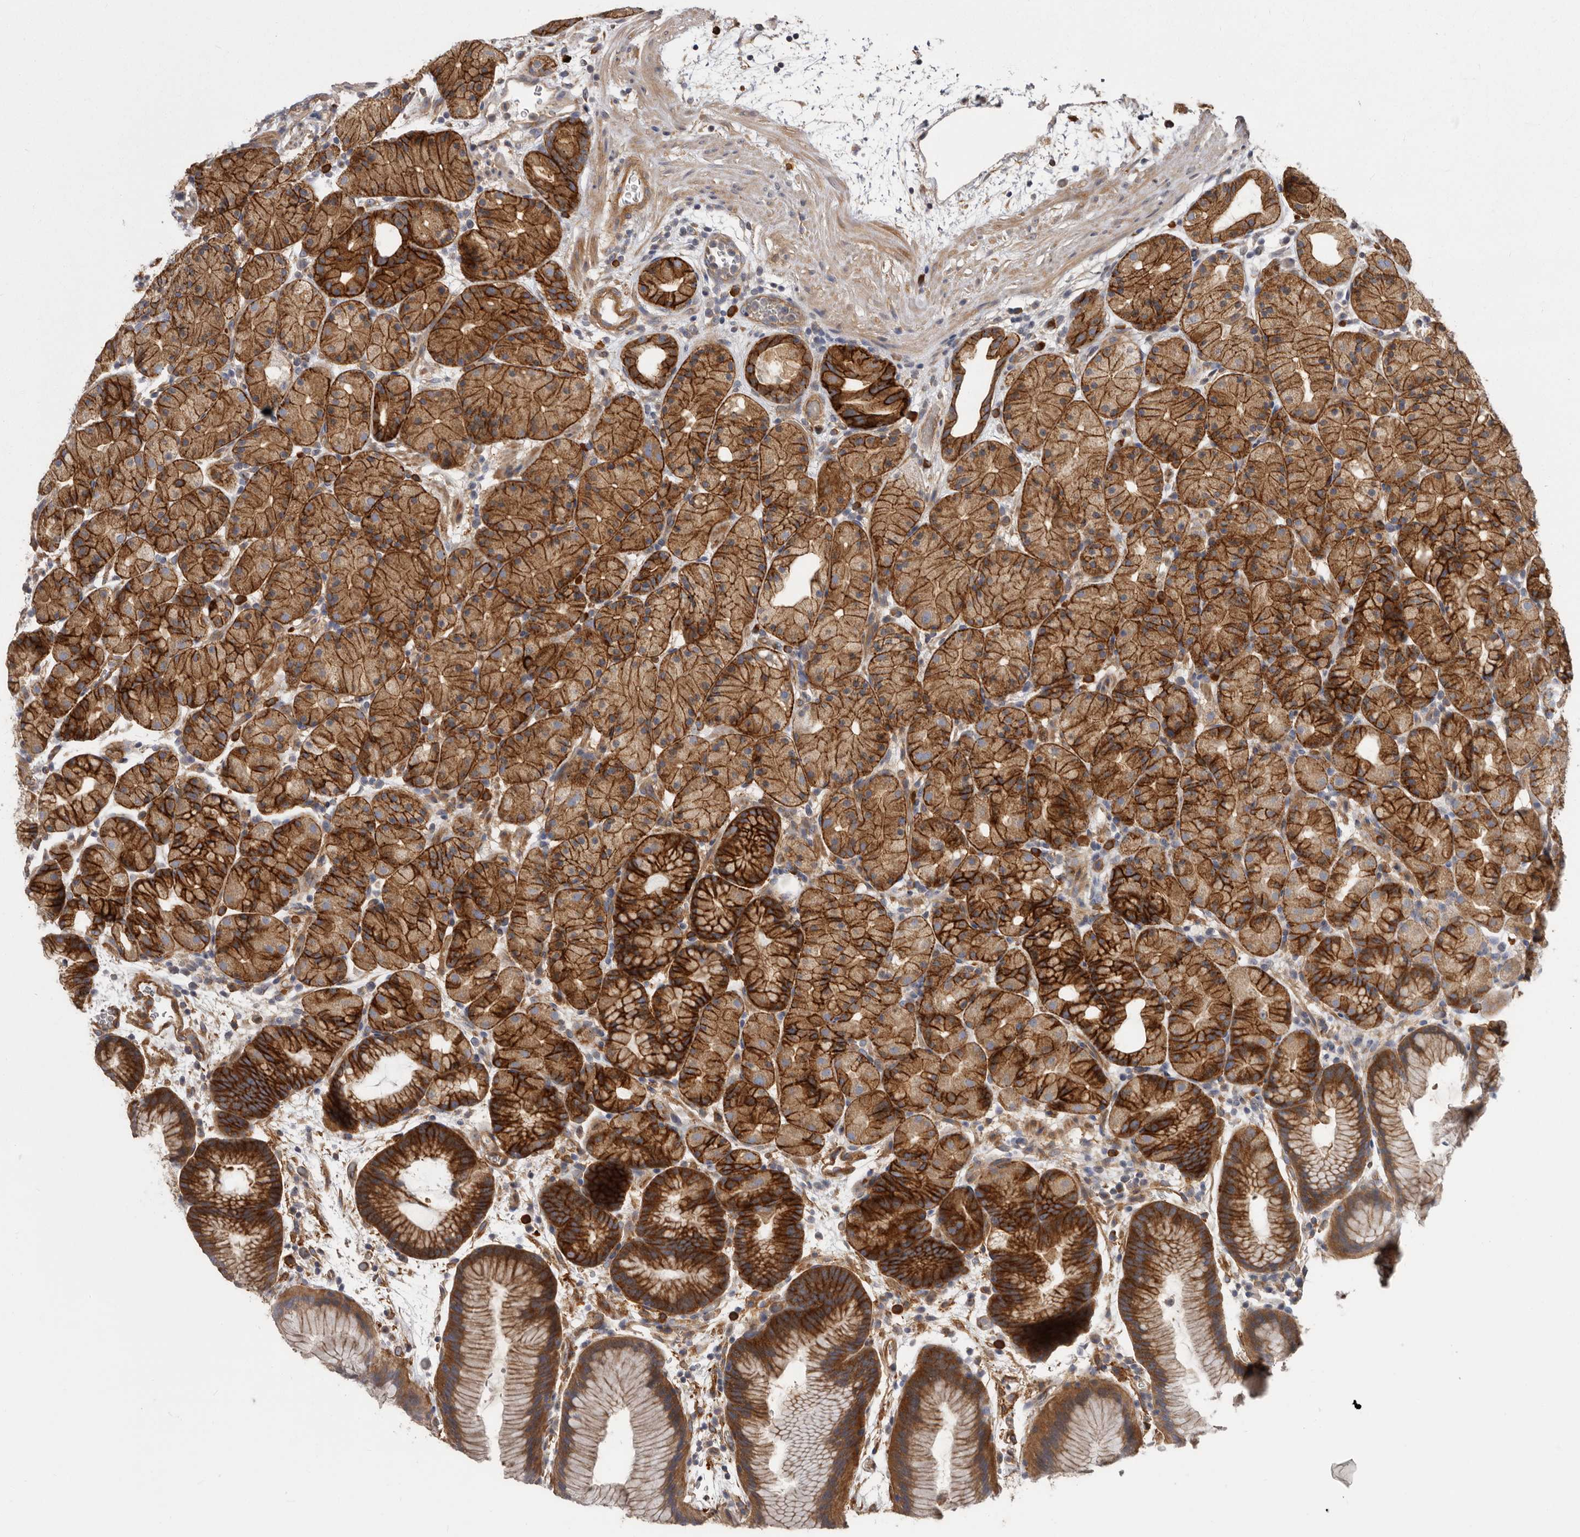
{"staining": {"intensity": "strong", "quantity": ">75%", "location": "cytoplasmic/membranous"}, "tissue": "stomach", "cell_type": "Glandular cells", "image_type": "normal", "snomed": [{"axis": "morphology", "description": "Normal tissue, NOS"}, {"axis": "topography", "description": "Stomach, upper"}], "caption": "Immunohistochemistry micrograph of normal stomach: human stomach stained using IHC reveals high levels of strong protein expression localized specifically in the cytoplasmic/membranous of glandular cells, appearing as a cytoplasmic/membranous brown color.", "gene": "ENAH", "patient": {"sex": "male", "age": 48}}